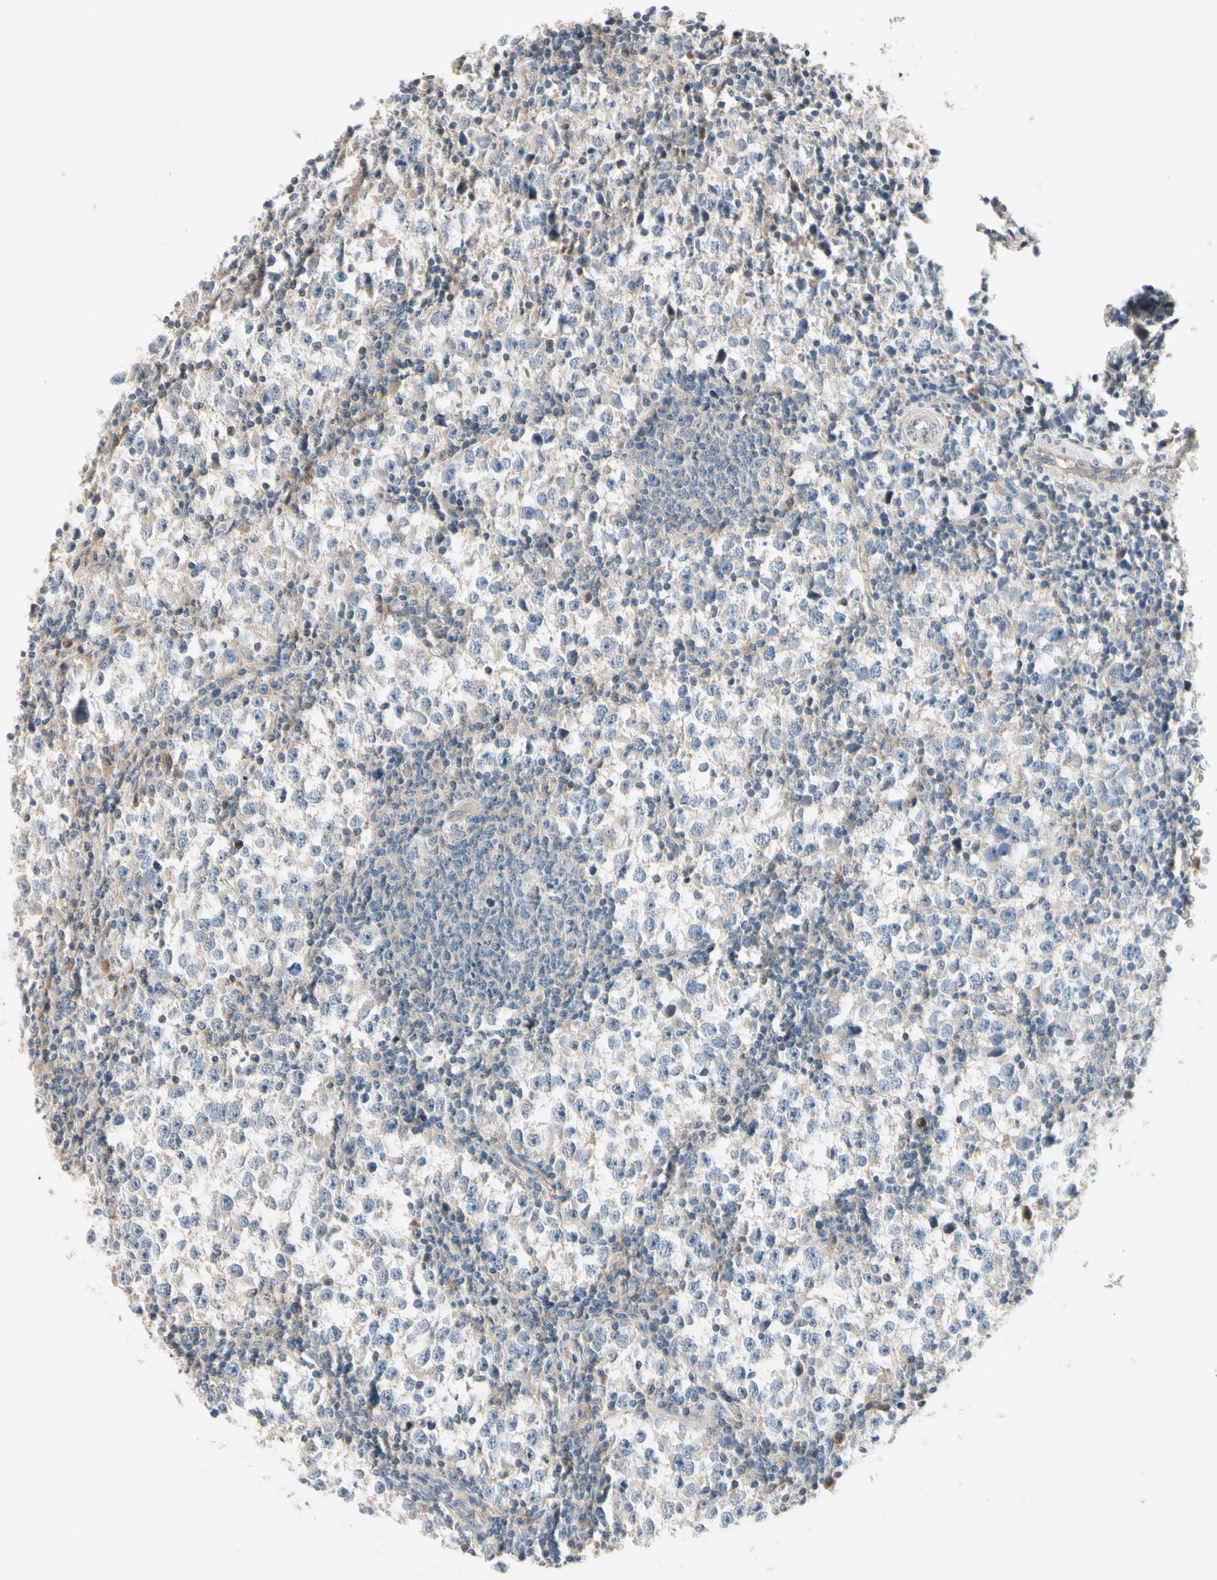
{"staining": {"intensity": "weak", "quantity": "<25%", "location": "cytoplasmic/membranous"}, "tissue": "testis cancer", "cell_type": "Tumor cells", "image_type": "cancer", "snomed": [{"axis": "morphology", "description": "Seminoma, NOS"}, {"axis": "topography", "description": "Testis"}], "caption": "Immunohistochemistry (IHC) of seminoma (testis) demonstrates no positivity in tumor cells.", "gene": "GPR153", "patient": {"sex": "male", "age": 65}}